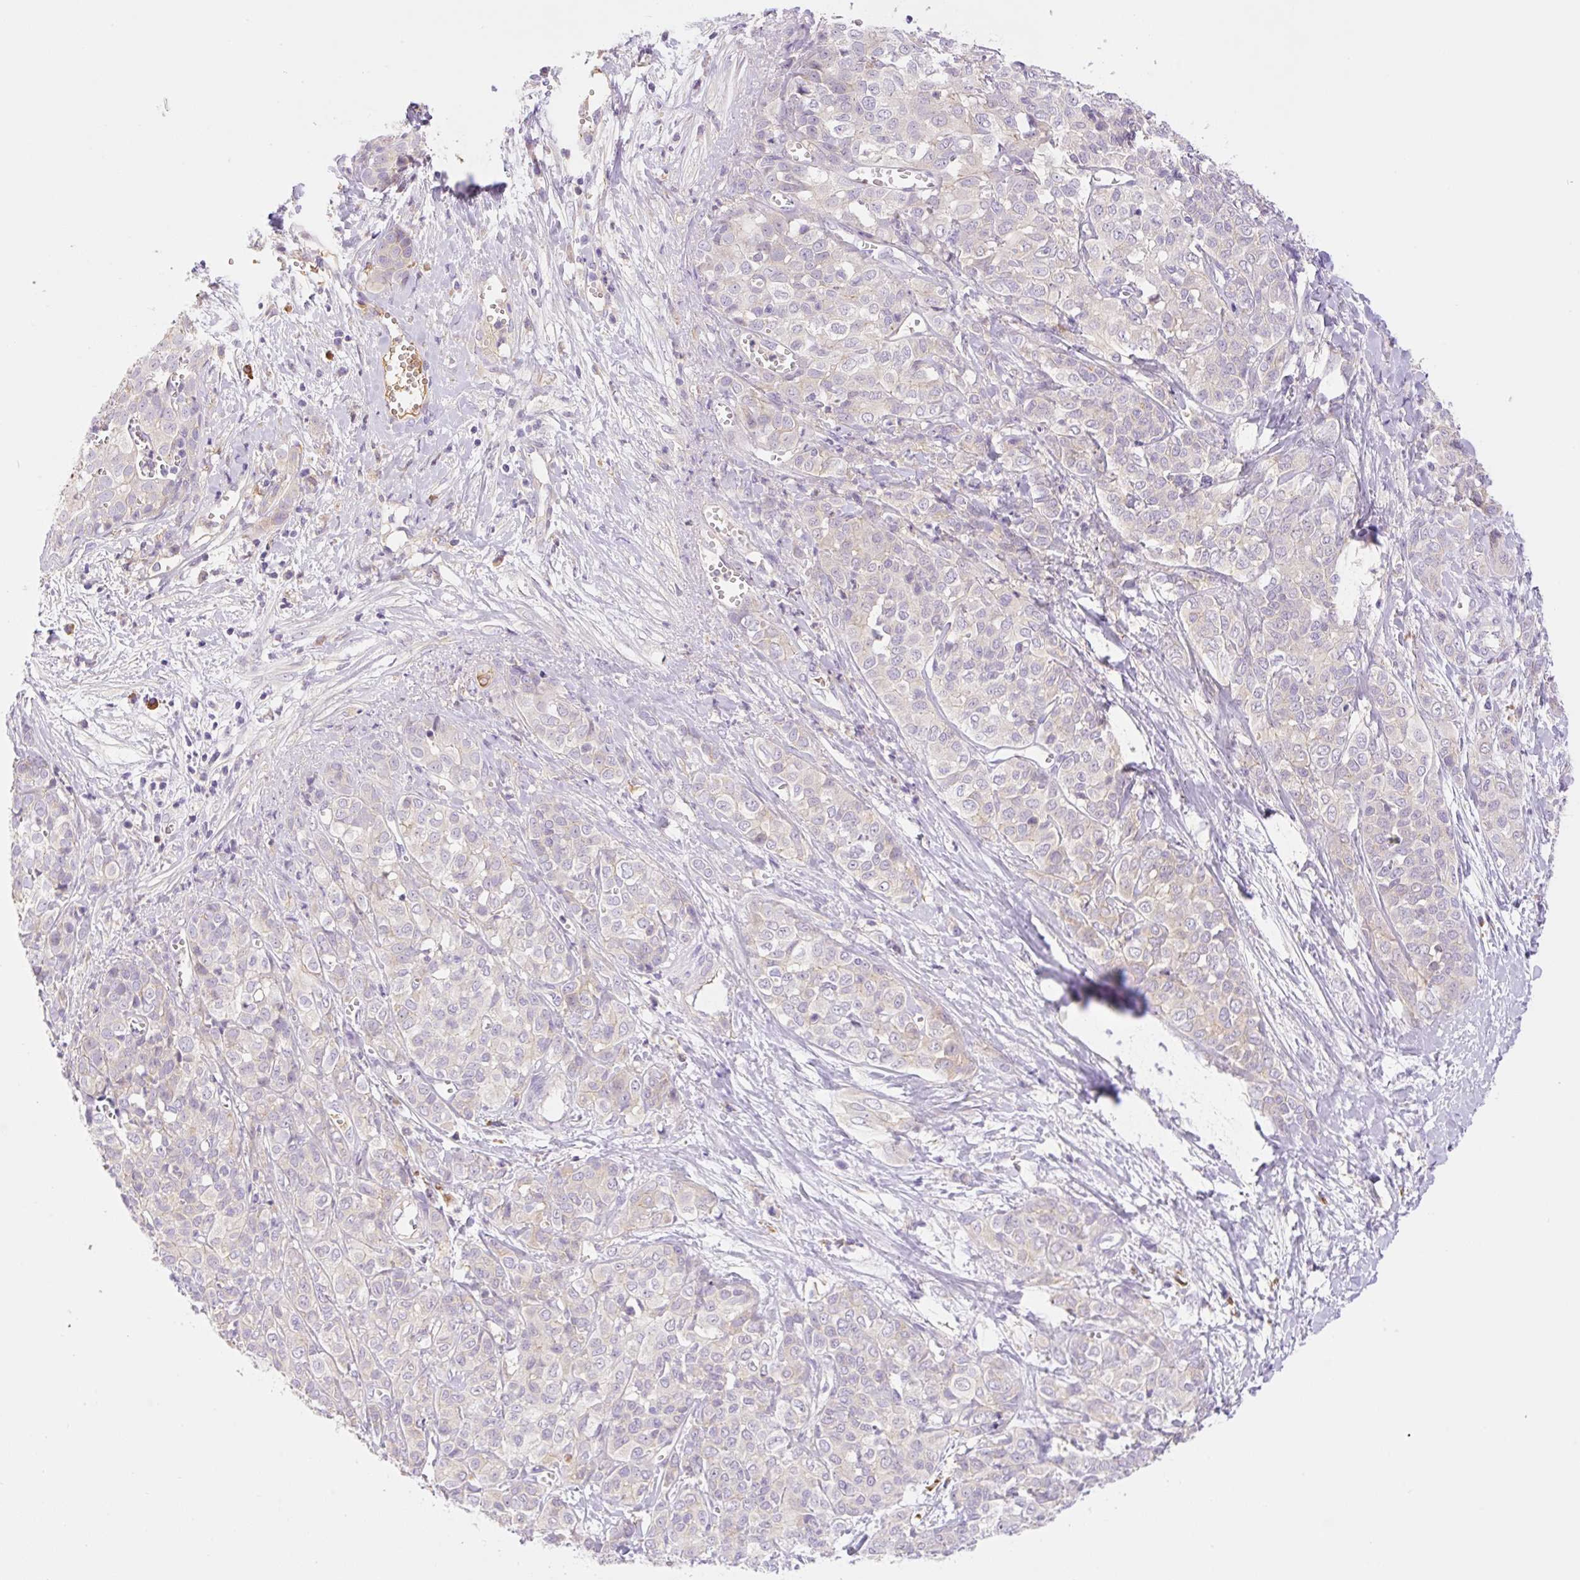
{"staining": {"intensity": "negative", "quantity": "none", "location": "none"}, "tissue": "liver cancer", "cell_type": "Tumor cells", "image_type": "cancer", "snomed": [{"axis": "morphology", "description": "Cholangiocarcinoma"}, {"axis": "topography", "description": "Liver"}], "caption": "A micrograph of liver cholangiocarcinoma stained for a protein displays no brown staining in tumor cells.", "gene": "DENND5A", "patient": {"sex": "female", "age": 77}}